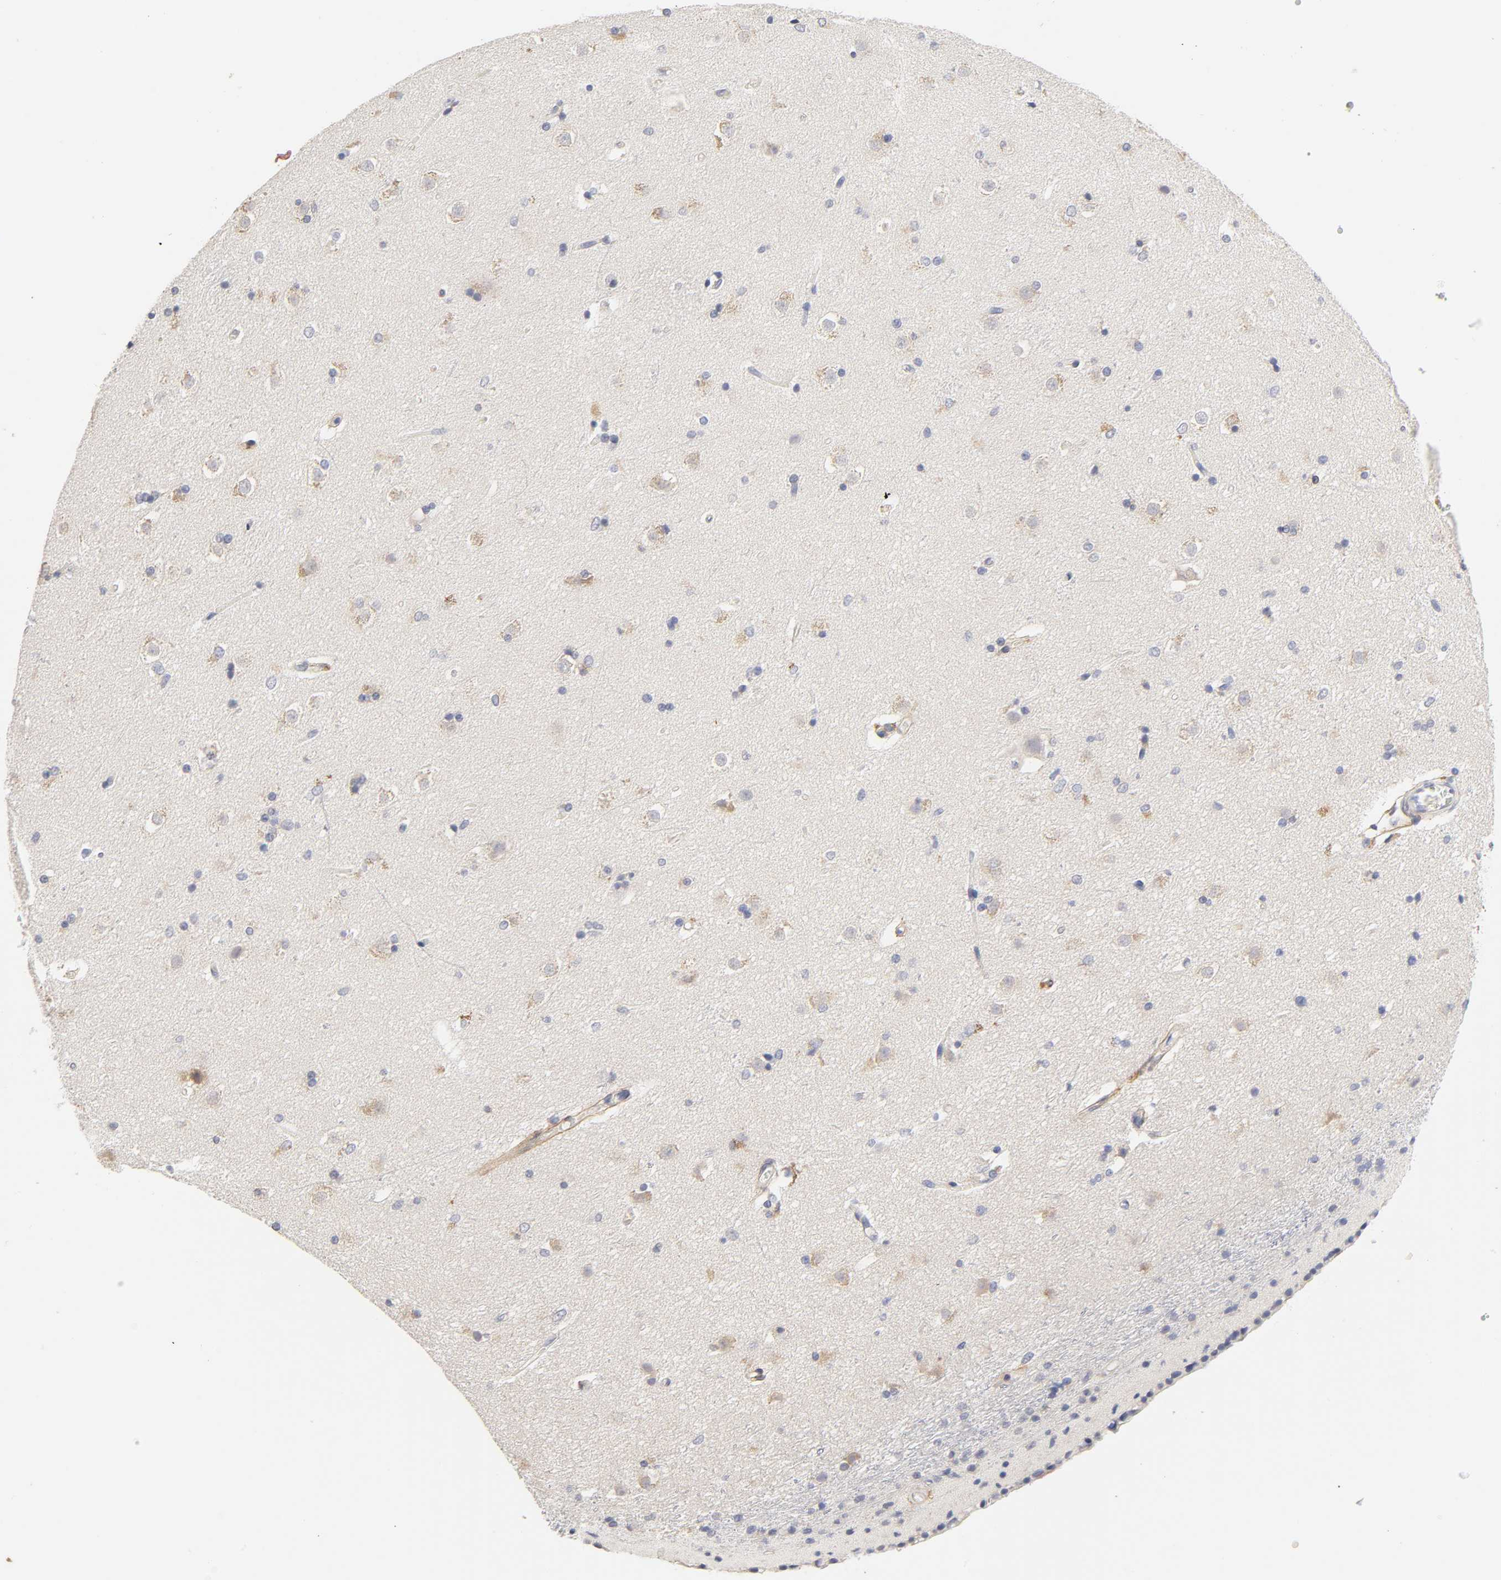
{"staining": {"intensity": "negative", "quantity": "none", "location": "none"}, "tissue": "caudate", "cell_type": "Glial cells", "image_type": "normal", "snomed": [{"axis": "morphology", "description": "Normal tissue, NOS"}, {"axis": "topography", "description": "Lateral ventricle wall"}], "caption": "This is an immunohistochemistry (IHC) photomicrograph of normal human caudate. There is no positivity in glial cells.", "gene": "LAMB1", "patient": {"sex": "female", "age": 19}}